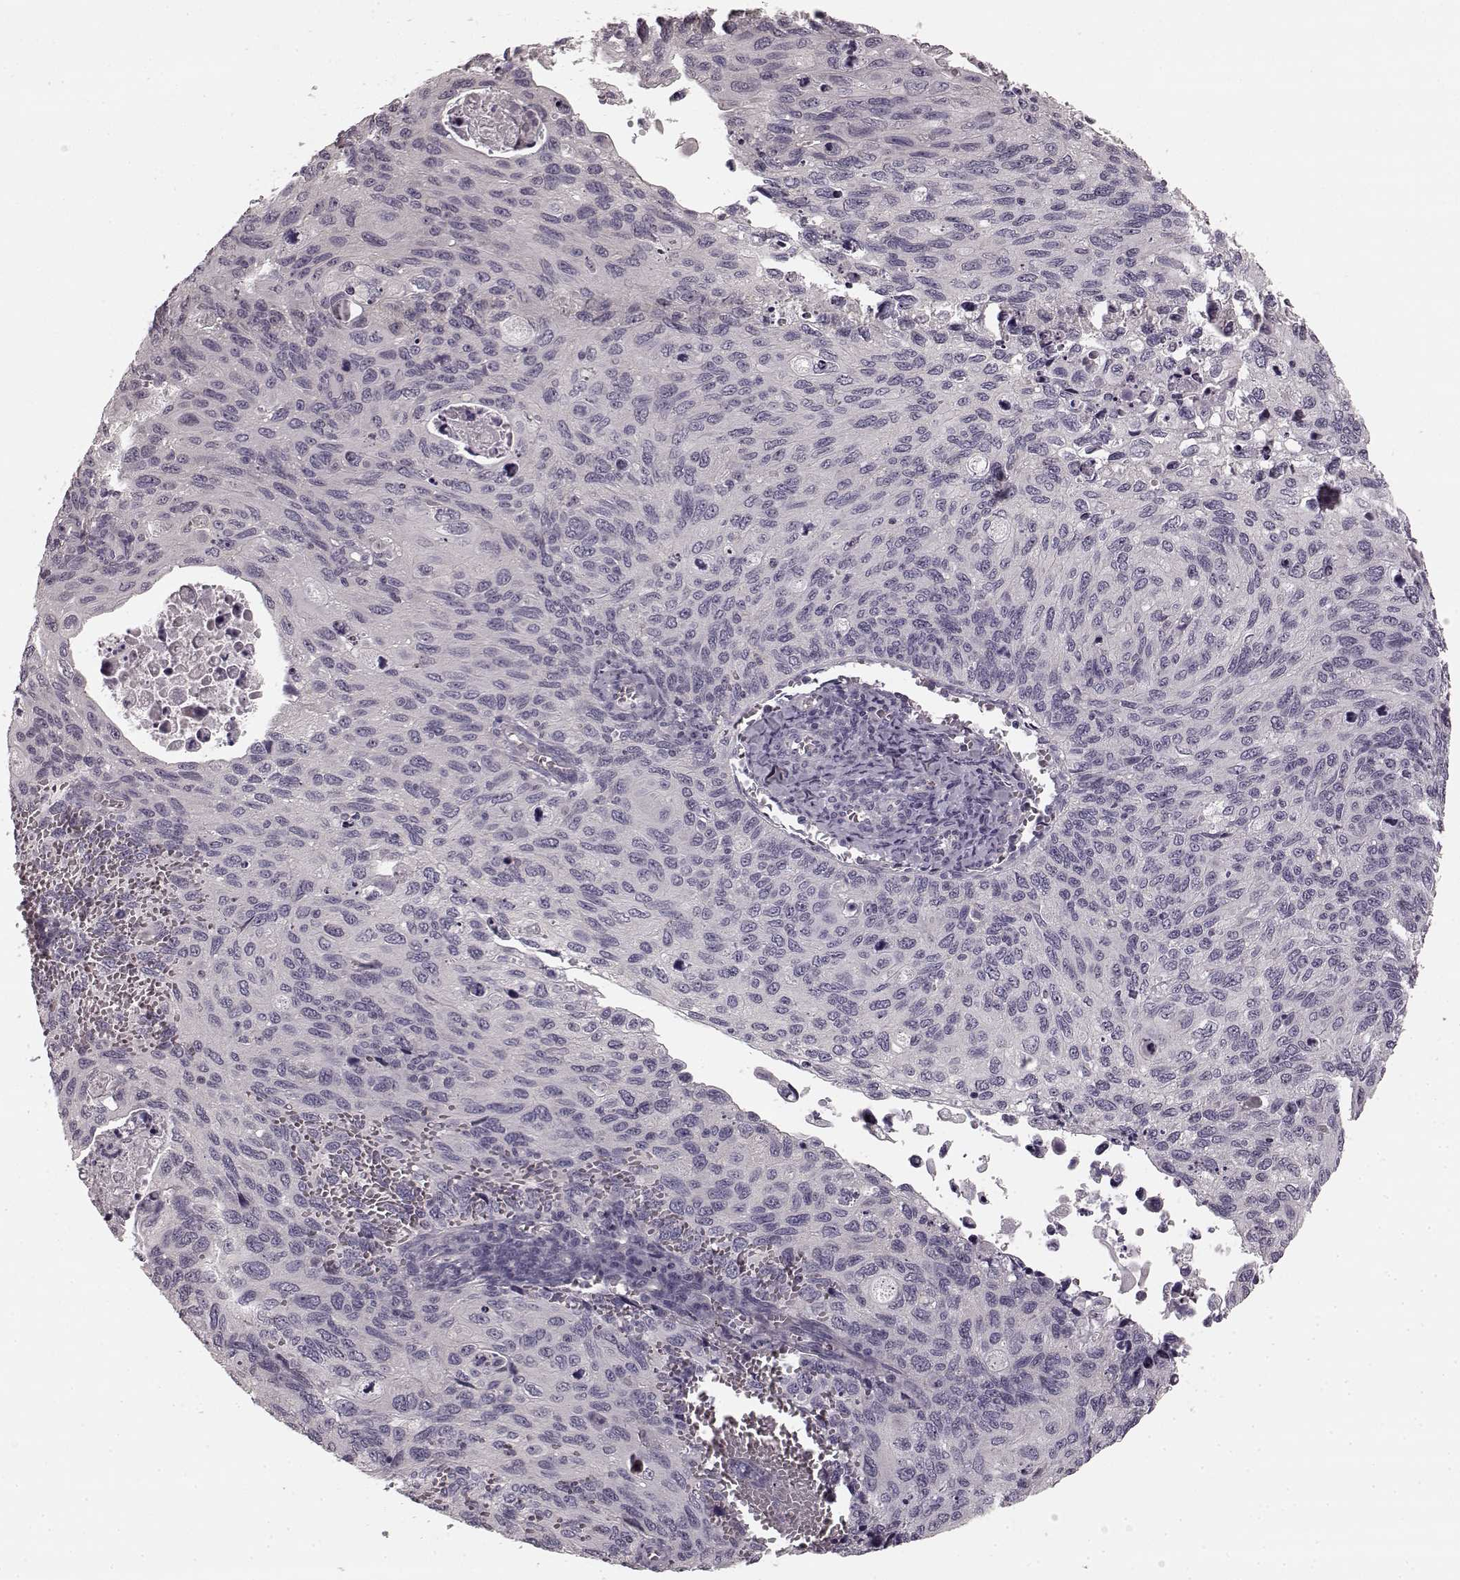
{"staining": {"intensity": "negative", "quantity": "none", "location": "none"}, "tissue": "cervical cancer", "cell_type": "Tumor cells", "image_type": "cancer", "snomed": [{"axis": "morphology", "description": "Squamous cell carcinoma, NOS"}, {"axis": "topography", "description": "Cervix"}], "caption": "The photomicrograph exhibits no significant staining in tumor cells of cervical cancer (squamous cell carcinoma).", "gene": "PRKCE", "patient": {"sex": "female", "age": 70}}